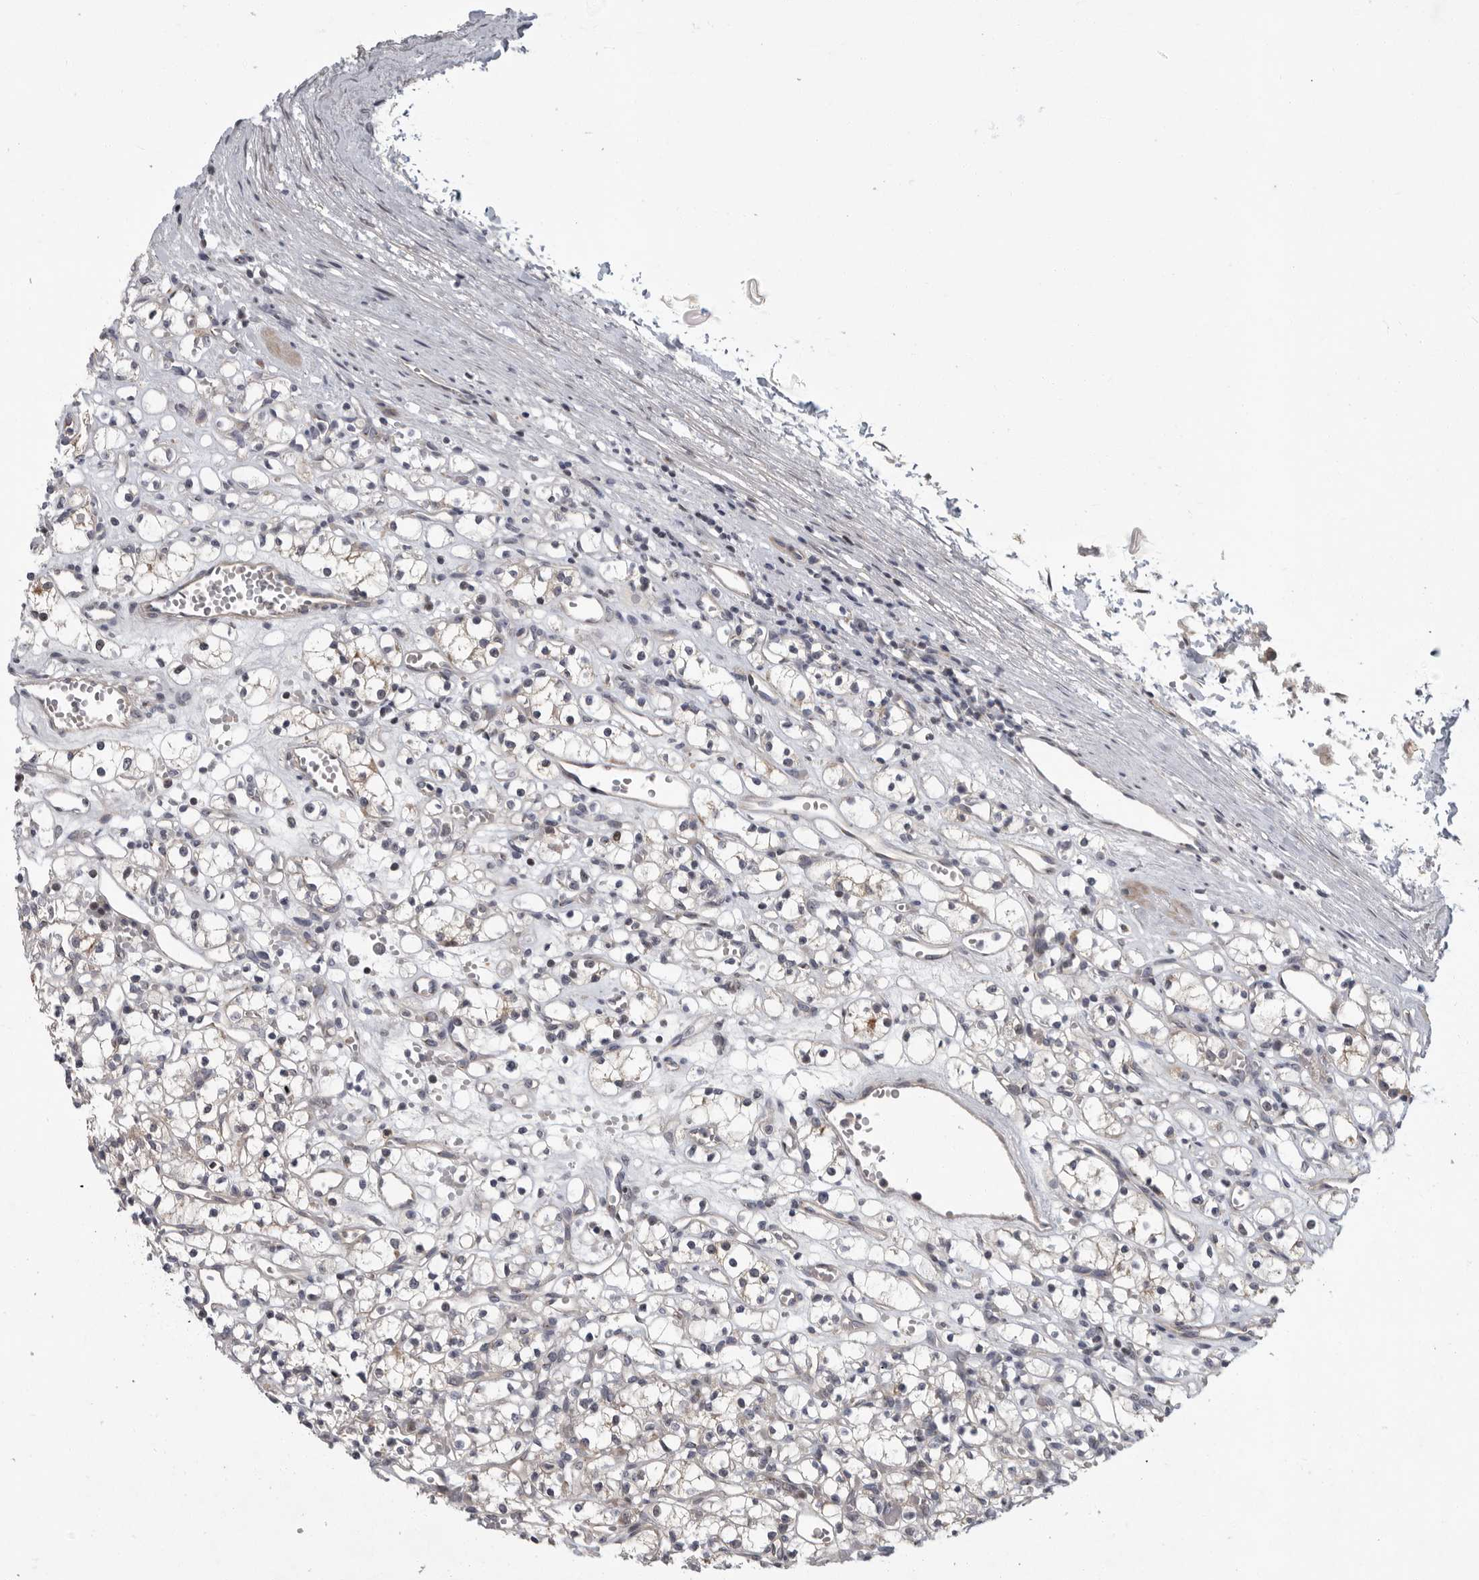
{"staining": {"intensity": "weak", "quantity": "<25%", "location": "cytoplasmic/membranous"}, "tissue": "renal cancer", "cell_type": "Tumor cells", "image_type": "cancer", "snomed": [{"axis": "morphology", "description": "Adenocarcinoma, NOS"}, {"axis": "topography", "description": "Kidney"}], "caption": "Renal adenocarcinoma stained for a protein using immunohistochemistry displays no expression tumor cells.", "gene": "PDE7A", "patient": {"sex": "female", "age": 59}}